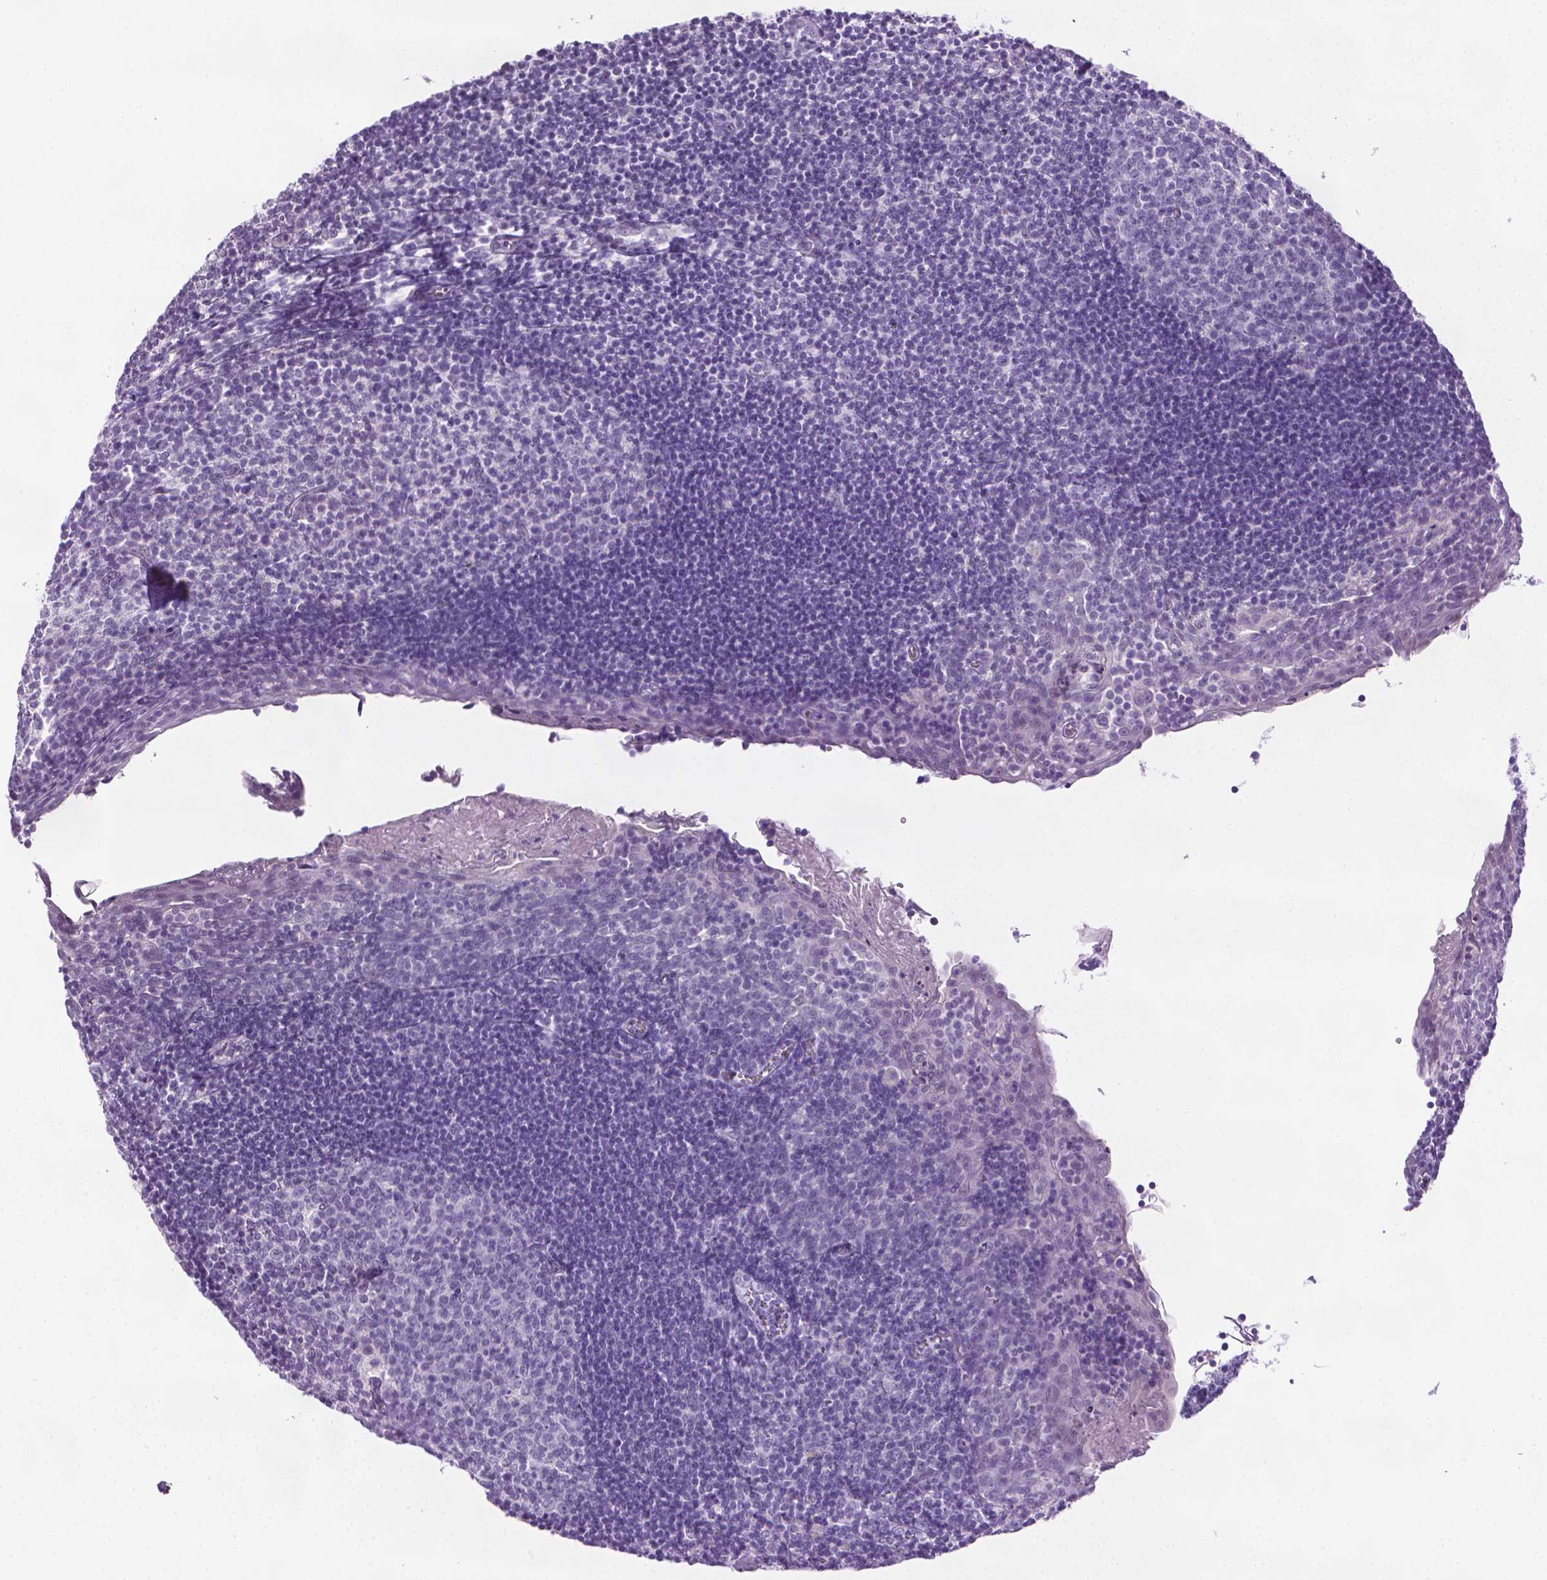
{"staining": {"intensity": "negative", "quantity": "none", "location": "none"}, "tissue": "lymph node", "cell_type": "Germinal center cells", "image_type": "normal", "snomed": [{"axis": "morphology", "description": "Normal tissue, NOS"}, {"axis": "topography", "description": "Lymph node"}], "caption": "A high-resolution photomicrograph shows immunohistochemistry (IHC) staining of normal lymph node, which displays no significant staining in germinal center cells.", "gene": "DNAI7", "patient": {"sex": "female", "age": 21}}